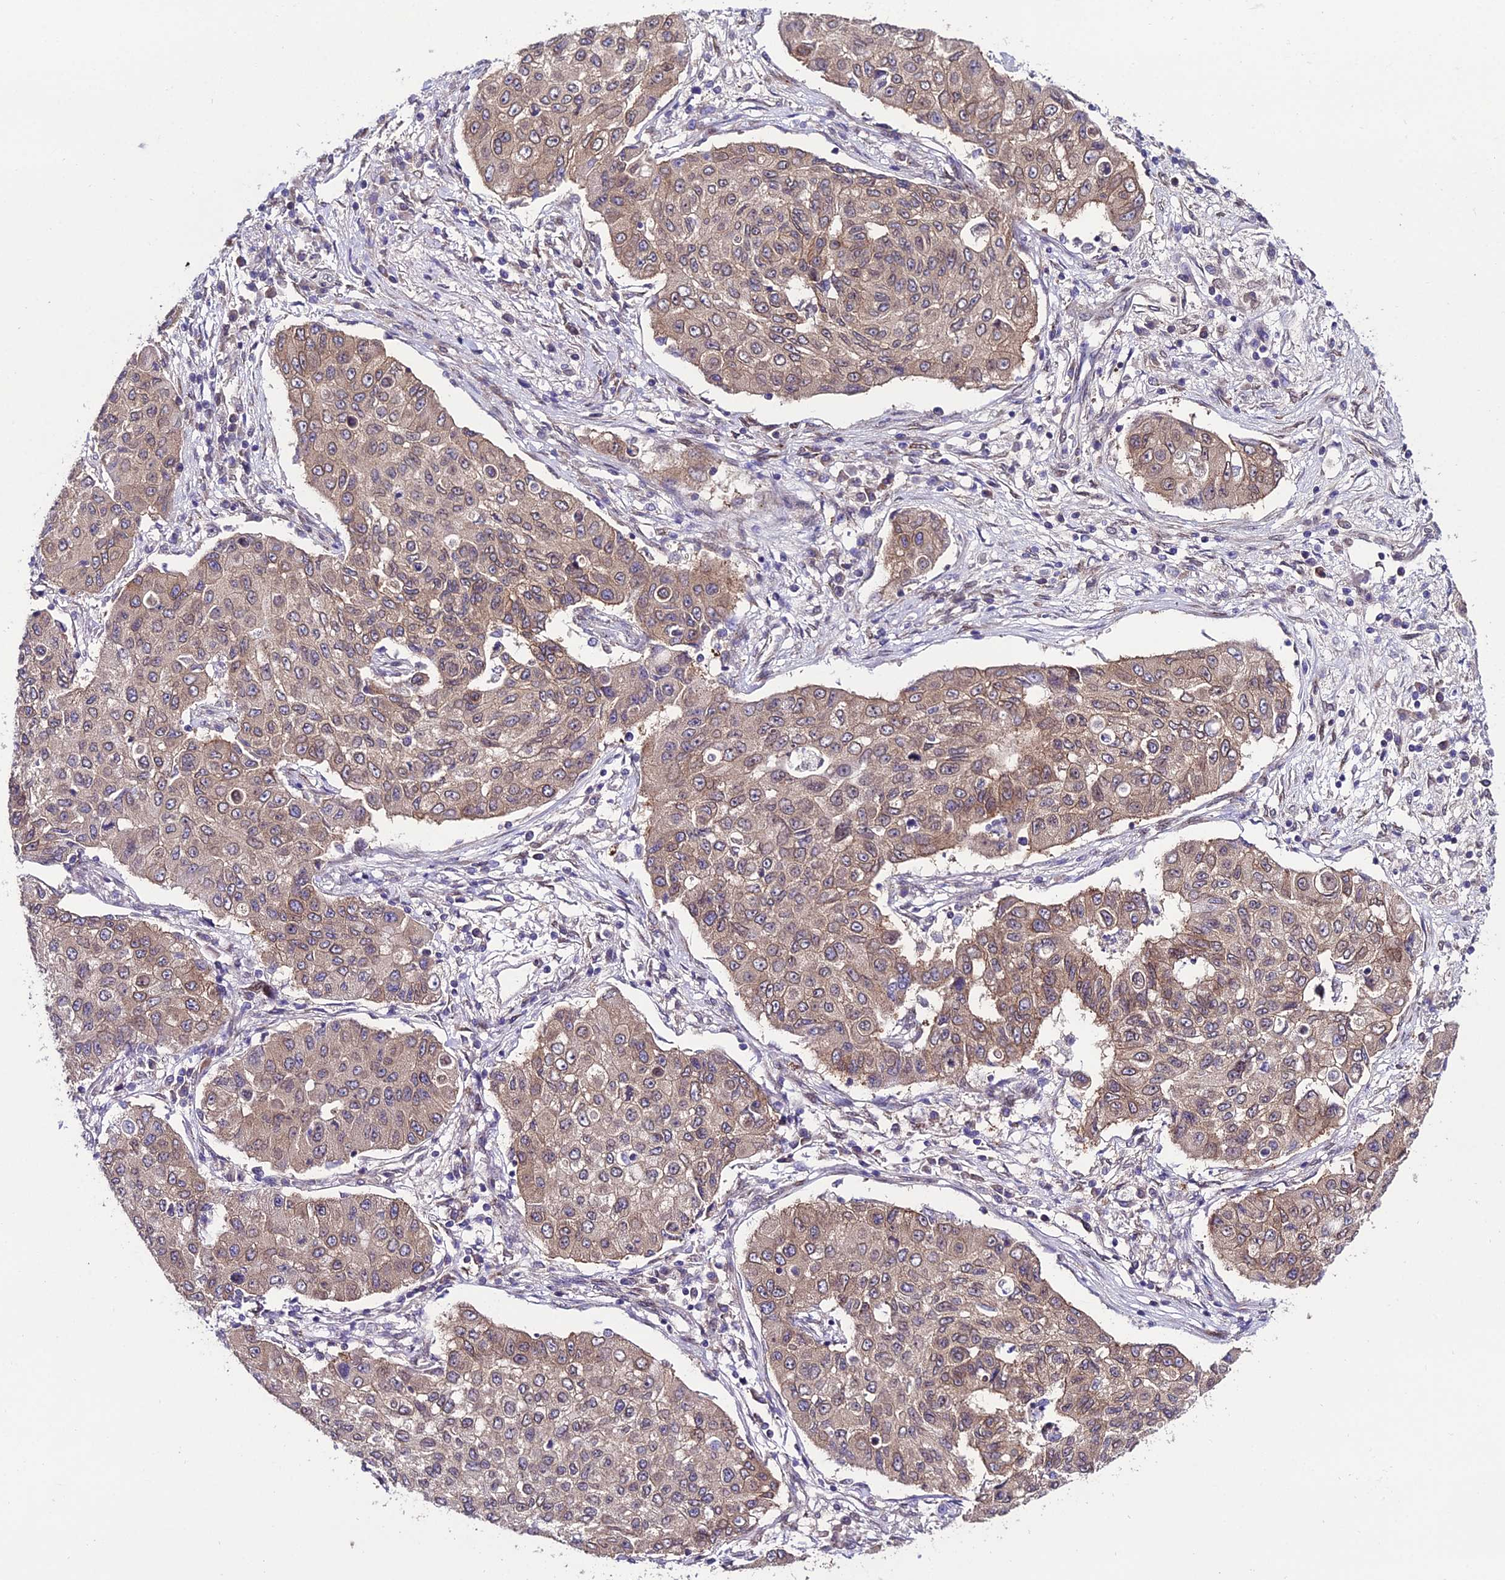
{"staining": {"intensity": "weak", "quantity": ">75%", "location": "cytoplasmic/membranous,nuclear"}, "tissue": "lung cancer", "cell_type": "Tumor cells", "image_type": "cancer", "snomed": [{"axis": "morphology", "description": "Squamous cell carcinoma, NOS"}, {"axis": "topography", "description": "Lung"}], "caption": "Immunohistochemical staining of squamous cell carcinoma (lung) exhibits low levels of weak cytoplasmic/membranous and nuclear protein expression in about >75% of tumor cells. The protein of interest is stained brown, and the nuclei are stained in blue (DAB IHC with brightfield microscopy, high magnification).", "gene": "DDX19A", "patient": {"sex": "male", "age": 74}}